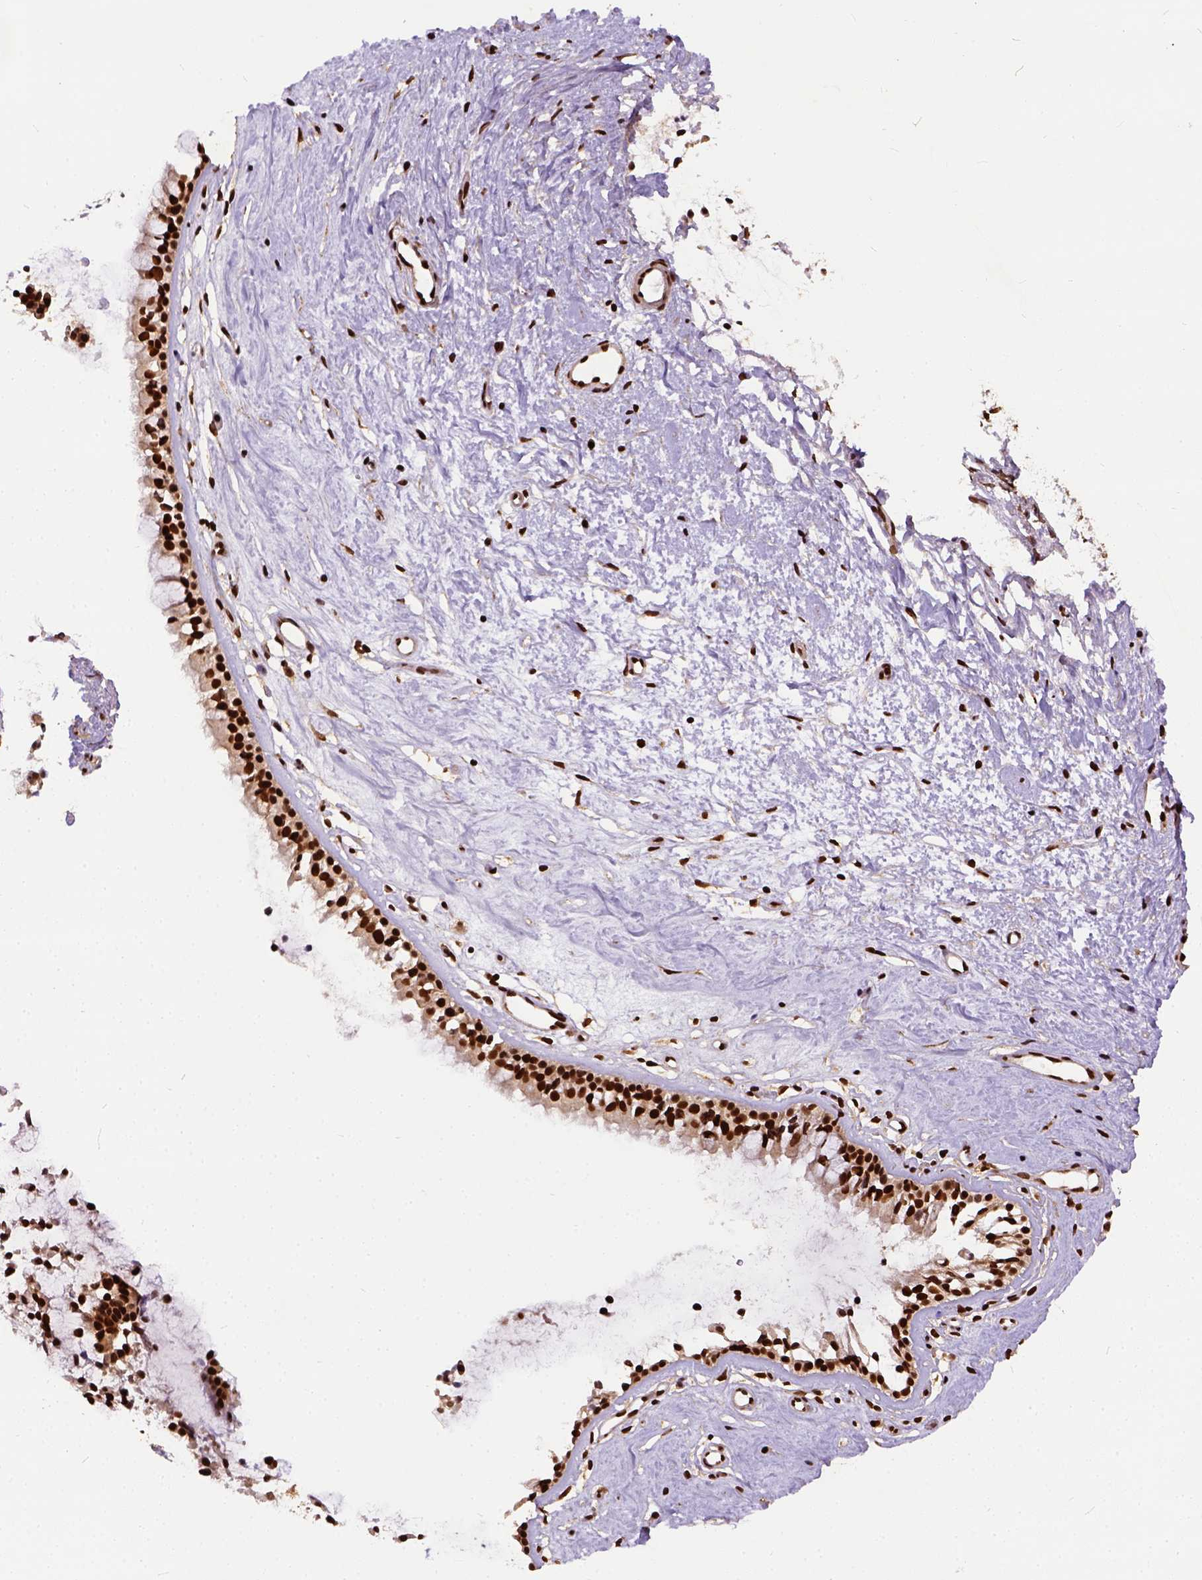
{"staining": {"intensity": "strong", "quantity": ">75%", "location": "nuclear"}, "tissue": "nasopharynx", "cell_type": "Respiratory epithelial cells", "image_type": "normal", "snomed": [{"axis": "morphology", "description": "Normal tissue, NOS"}, {"axis": "topography", "description": "Nasopharynx"}], "caption": "Unremarkable nasopharynx was stained to show a protein in brown. There is high levels of strong nuclear staining in about >75% of respiratory epithelial cells. The staining was performed using DAB, with brown indicating positive protein expression. Nuclei are stained blue with hematoxylin.", "gene": "NACC1", "patient": {"sex": "female", "age": 52}}